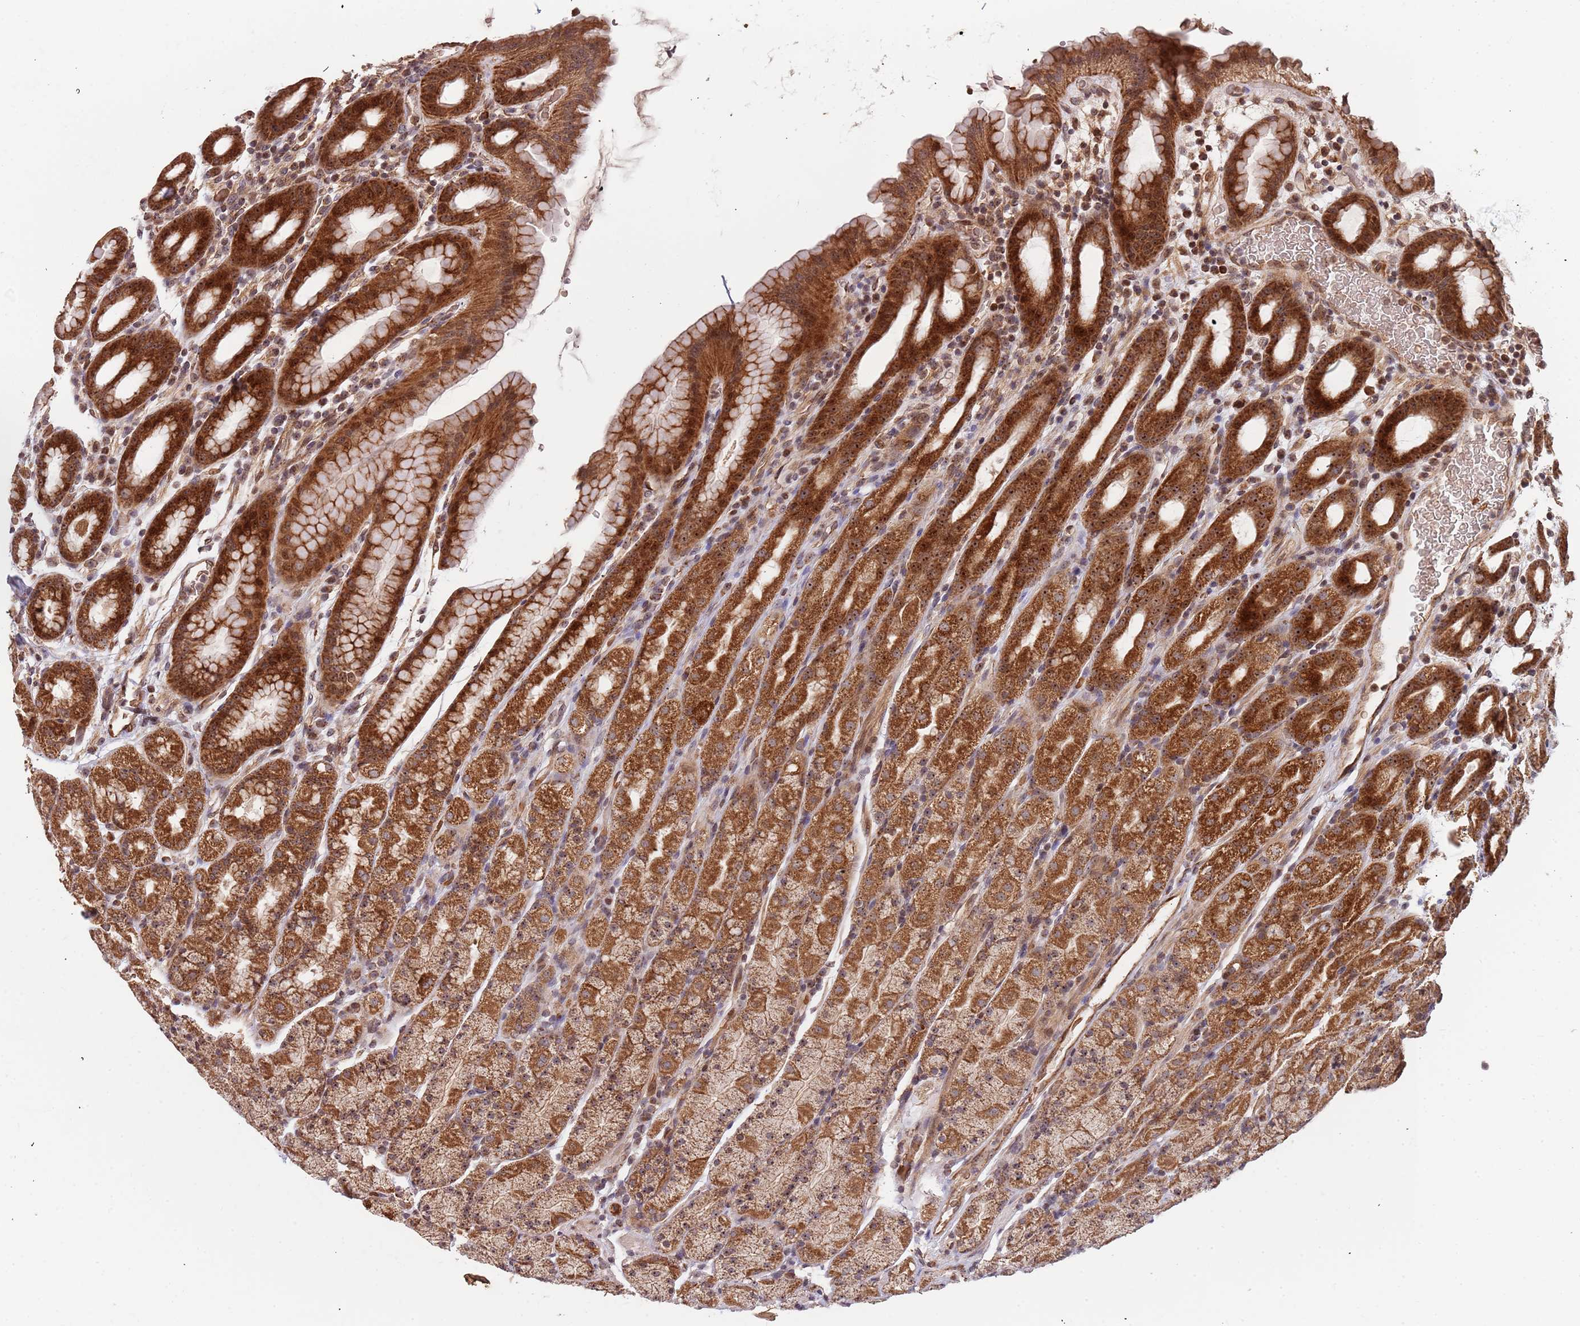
{"staining": {"intensity": "moderate", "quantity": ">75%", "location": "cytoplasmic/membranous,nuclear"}, "tissue": "stomach", "cell_type": "Glandular cells", "image_type": "normal", "snomed": [{"axis": "morphology", "description": "Normal tissue, NOS"}, {"axis": "topography", "description": "Stomach, upper"}, {"axis": "topography", "description": "Stomach, lower"}, {"axis": "topography", "description": "Small intestine"}], "caption": "Protein expression analysis of benign human stomach reveals moderate cytoplasmic/membranous,nuclear staining in about >75% of glandular cells.", "gene": "DCHS1", "patient": {"sex": "male", "age": 68}}